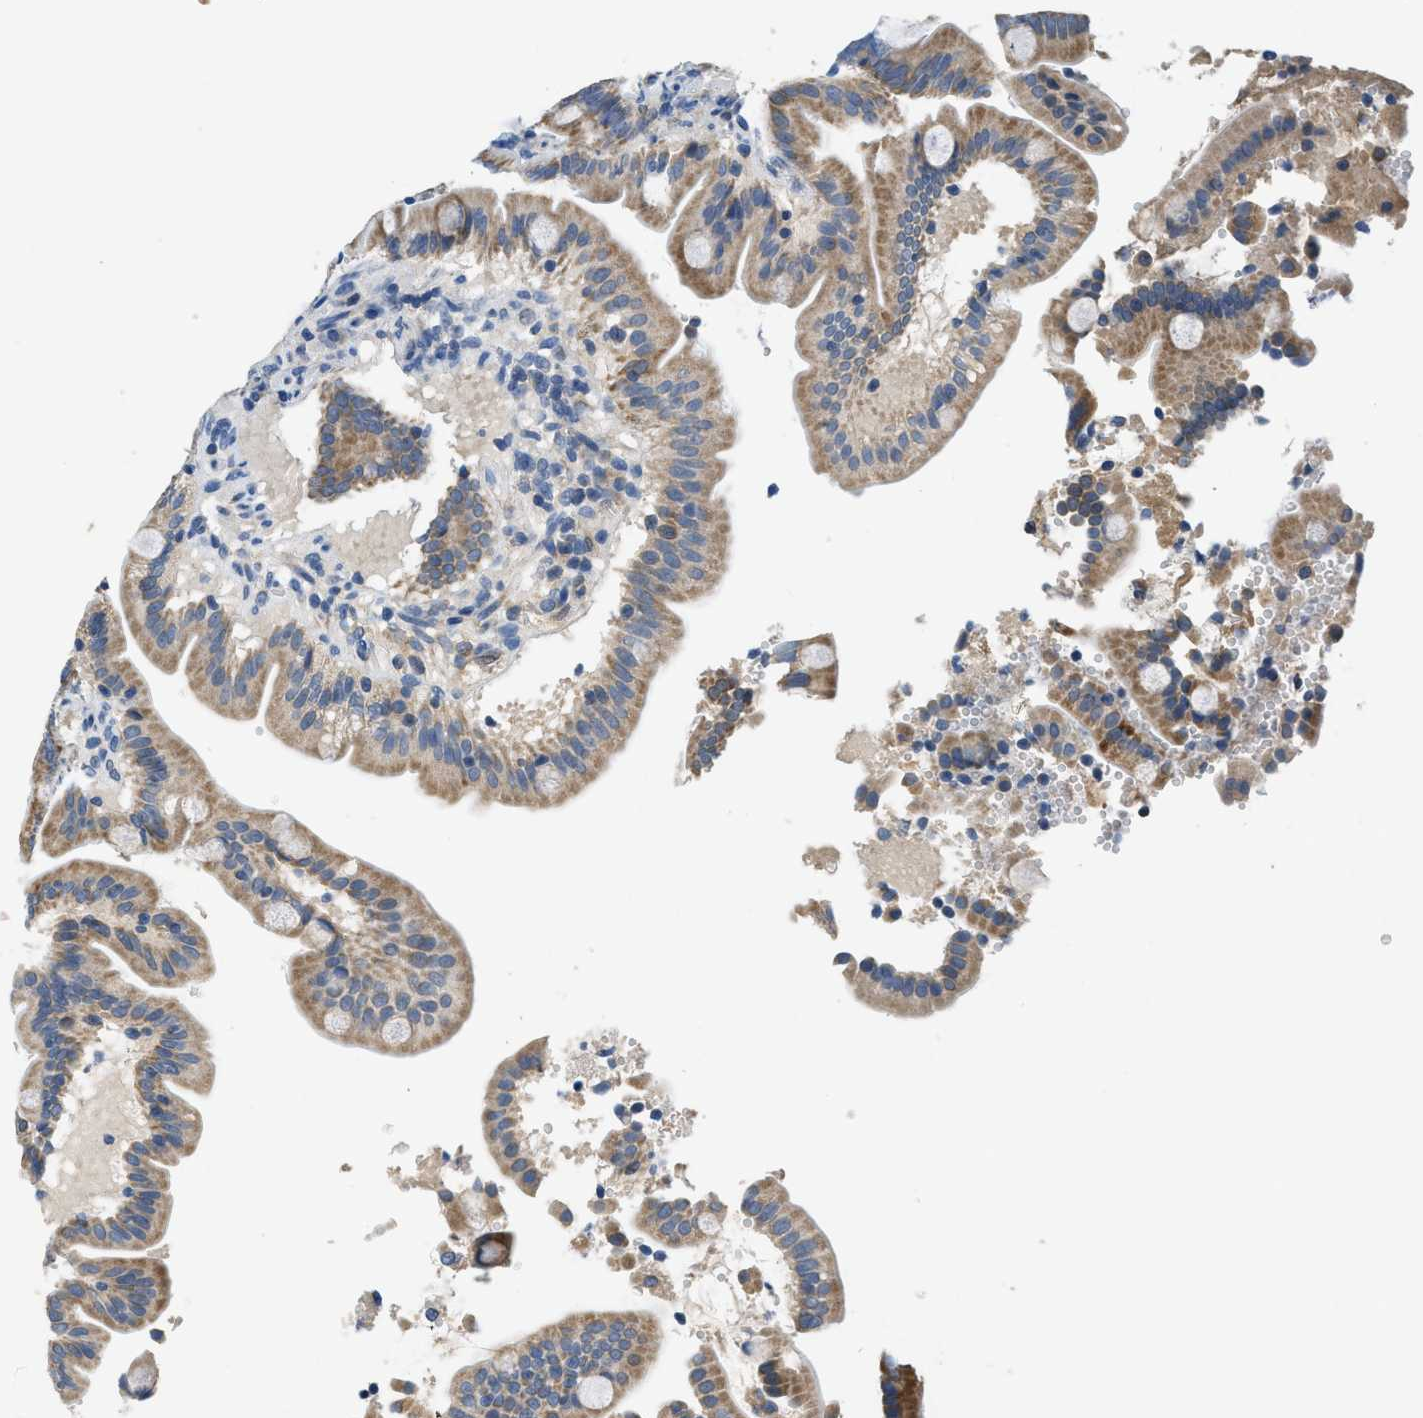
{"staining": {"intensity": "moderate", "quantity": ">75%", "location": "cytoplasmic/membranous"}, "tissue": "duodenum", "cell_type": "Glandular cells", "image_type": "normal", "snomed": [{"axis": "morphology", "description": "Normal tissue, NOS"}, {"axis": "topography", "description": "Duodenum"}], "caption": "Unremarkable duodenum demonstrates moderate cytoplasmic/membranous positivity in about >75% of glandular cells.", "gene": "PNKD", "patient": {"sex": "male", "age": 54}}